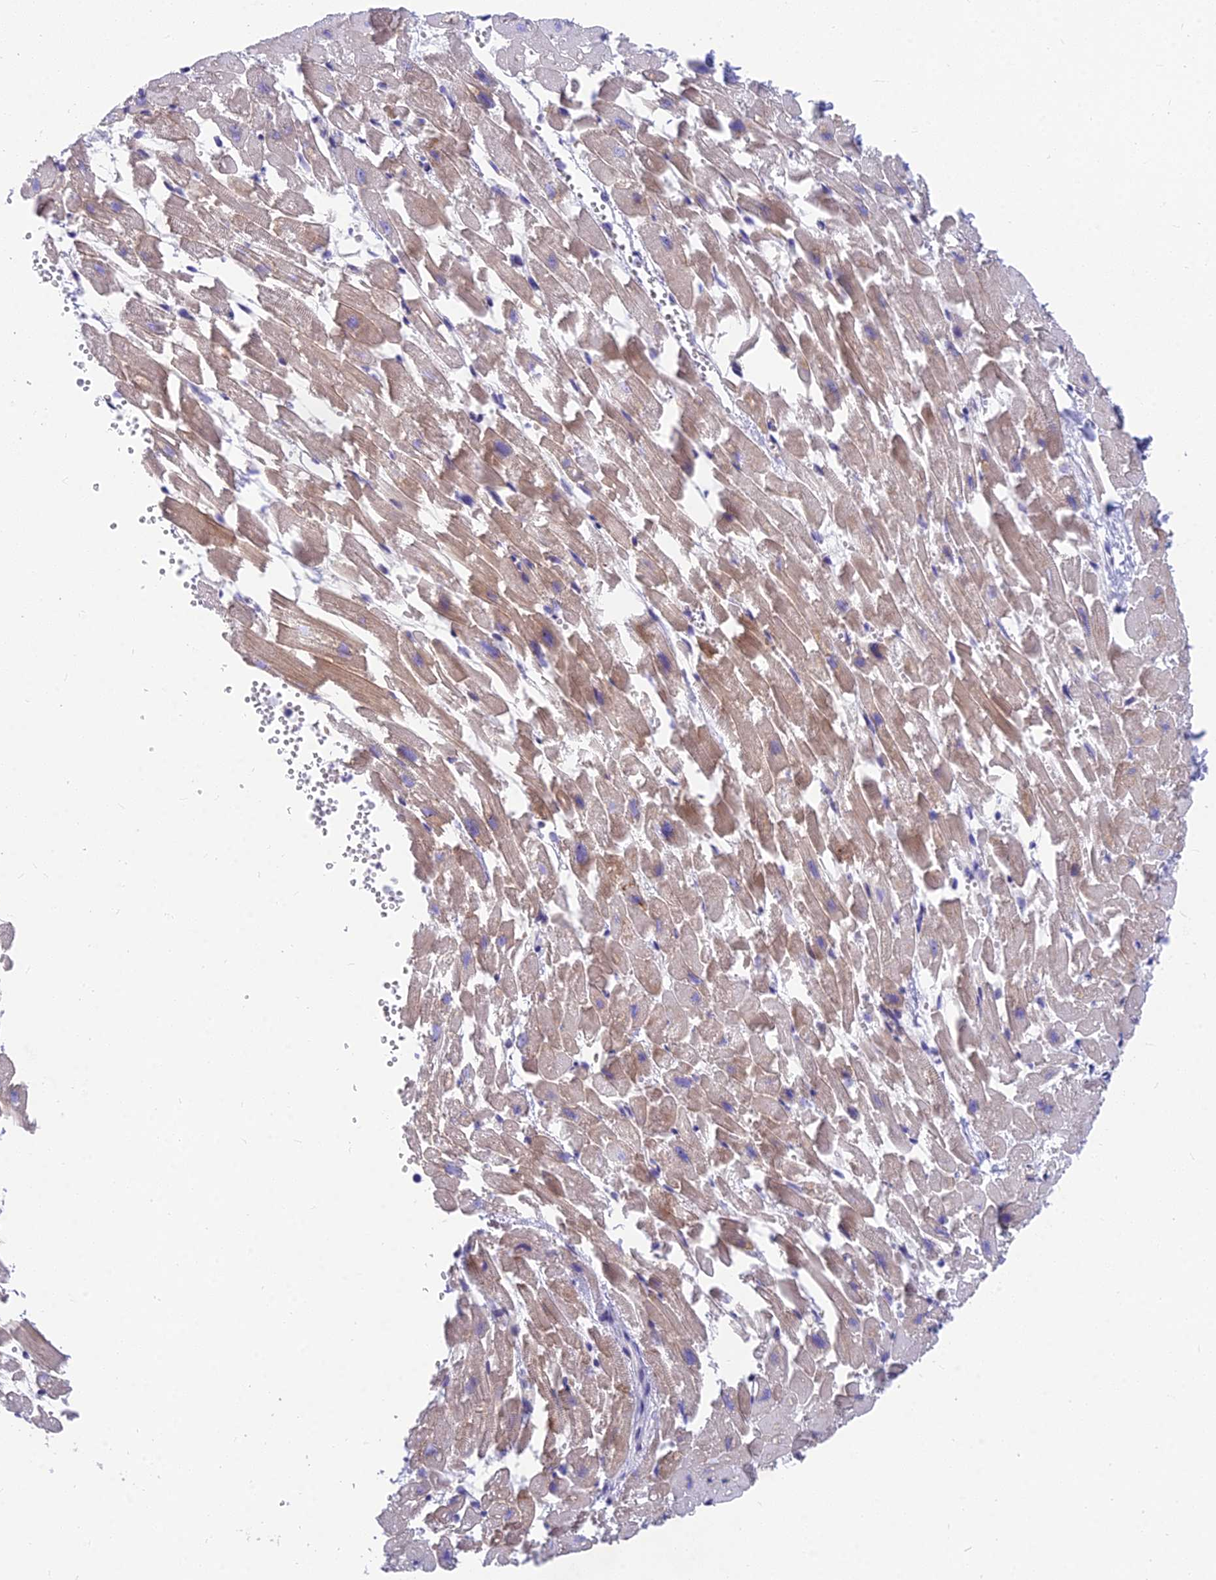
{"staining": {"intensity": "moderate", "quantity": "<25%", "location": "cytoplasmic/membranous"}, "tissue": "heart muscle", "cell_type": "Cardiomyocytes", "image_type": "normal", "snomed": [{"axis": "morphology", "description": "Normal tissue, NOS"}, {"axis": "topography", "description": "Heart"}], "caption": "Immunohistochemistry (DAB) staining of unremarkable human heart muscle demonstrates moderate cytoplasmic/membranous protein positivity in approximately <25% of cardiomyocytes.", "gene": "MVB12A", "patient": {"sex": "female", "age": 64}}